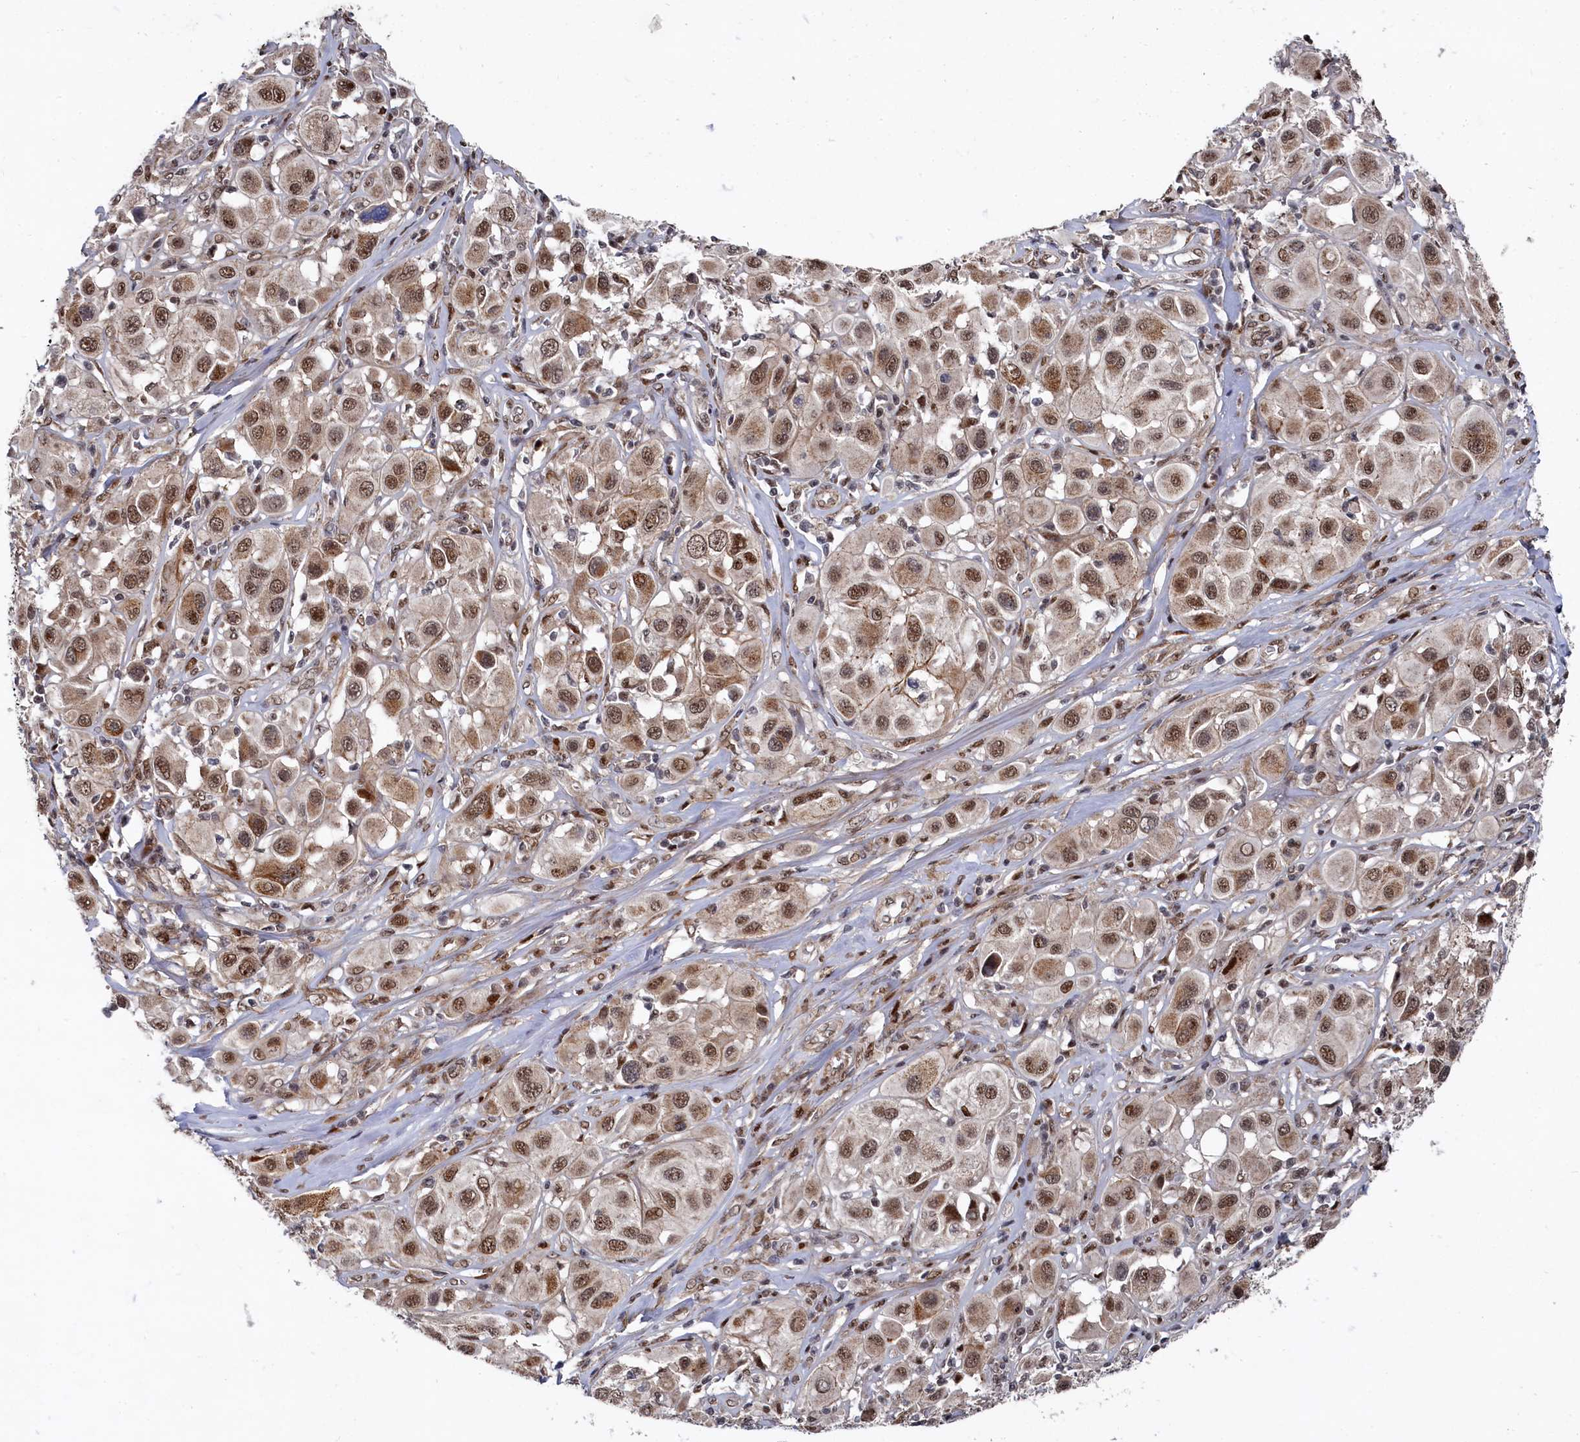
{"staining": {"intensity": "moderate", "quantity": ">75%", "location": "cytoplasmic/membranous,nuclear"}, "tissue": "melanoma", "cell_type": "Tumor cells", "image_type": "cancer", "snomed": [{"axis": "morphology", "description": "Malignant melanoma, Metastatic site"}, {"axis": "topography", "description": "Skin"}], "caption": "Immunohistochemistry histopathology image of neoplastic tissue: human malignant melanoma (metastatic site) stained using immunohistochemistry shows medium levels of moderate protein expression localized specifically in the cytoplasmic/membranous and nuclear of tumor cells, appearing as a cytoplasmic/membranous and nuclear brown color.", "gene": "BUB3", "patient": {"sex": "male", "age": 41}}